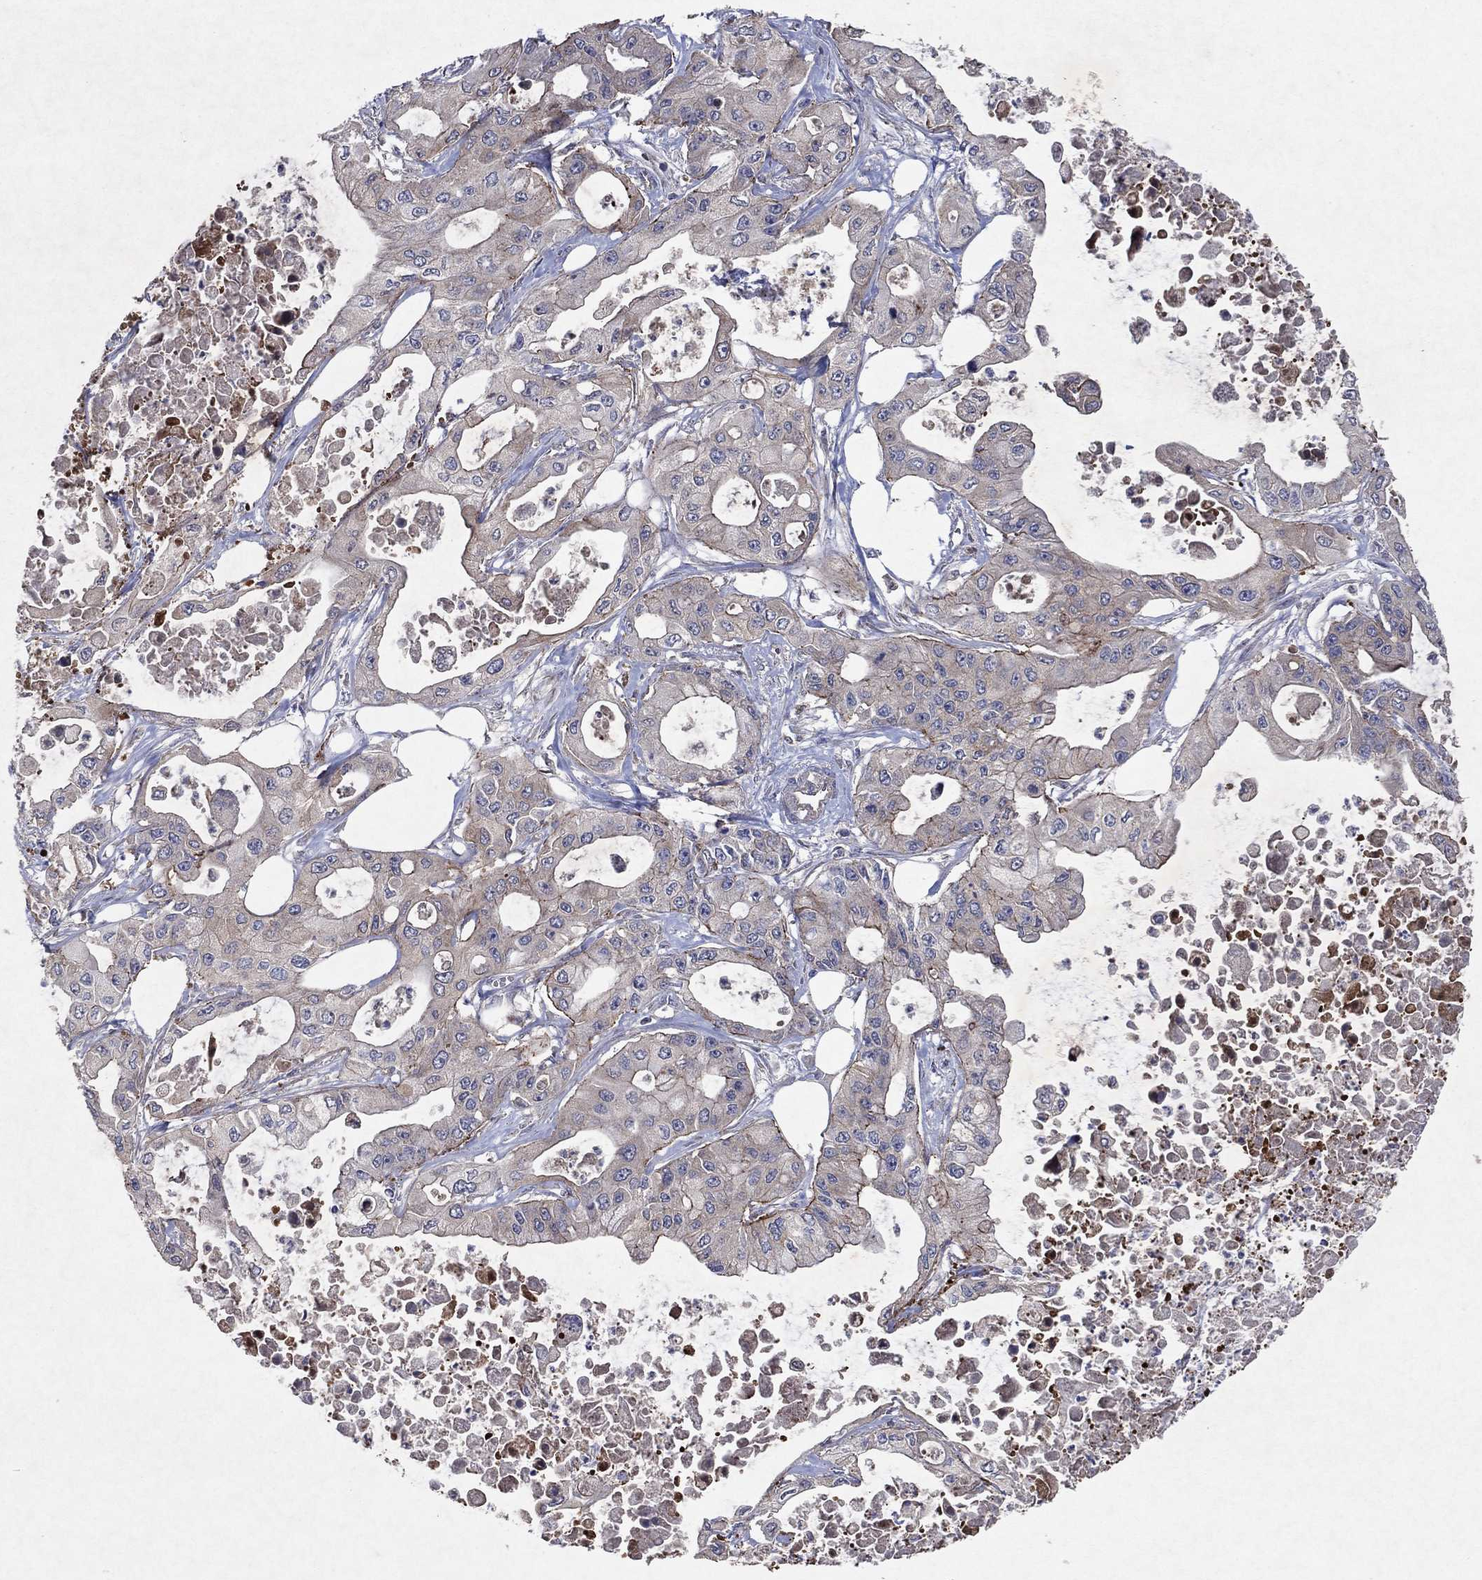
{"staining": {"intensity": "strong", "quantity": "<25%", "location": "cytoplasmic/membranous"}, "tissue": "pancreatic cancer", "cell_type": "Tumor cells", "image_type": "cancer", "snomed": [{"axis": "morphology", "description": "Adenocarcinoma, NOS"}, {"axis": "topography", "description": "Pancreas"}], "caption": "Immunohistochemical staining of pancreatic adenocarcinoma reveals medium levels of strong cytoplasmic/membranous expression in about <25% of tumor cells. Ihc stains the protein in brown and the nuclei are stained blue.", "gene": "FRG1", "patient": {"sex": "male", "age": 70}}